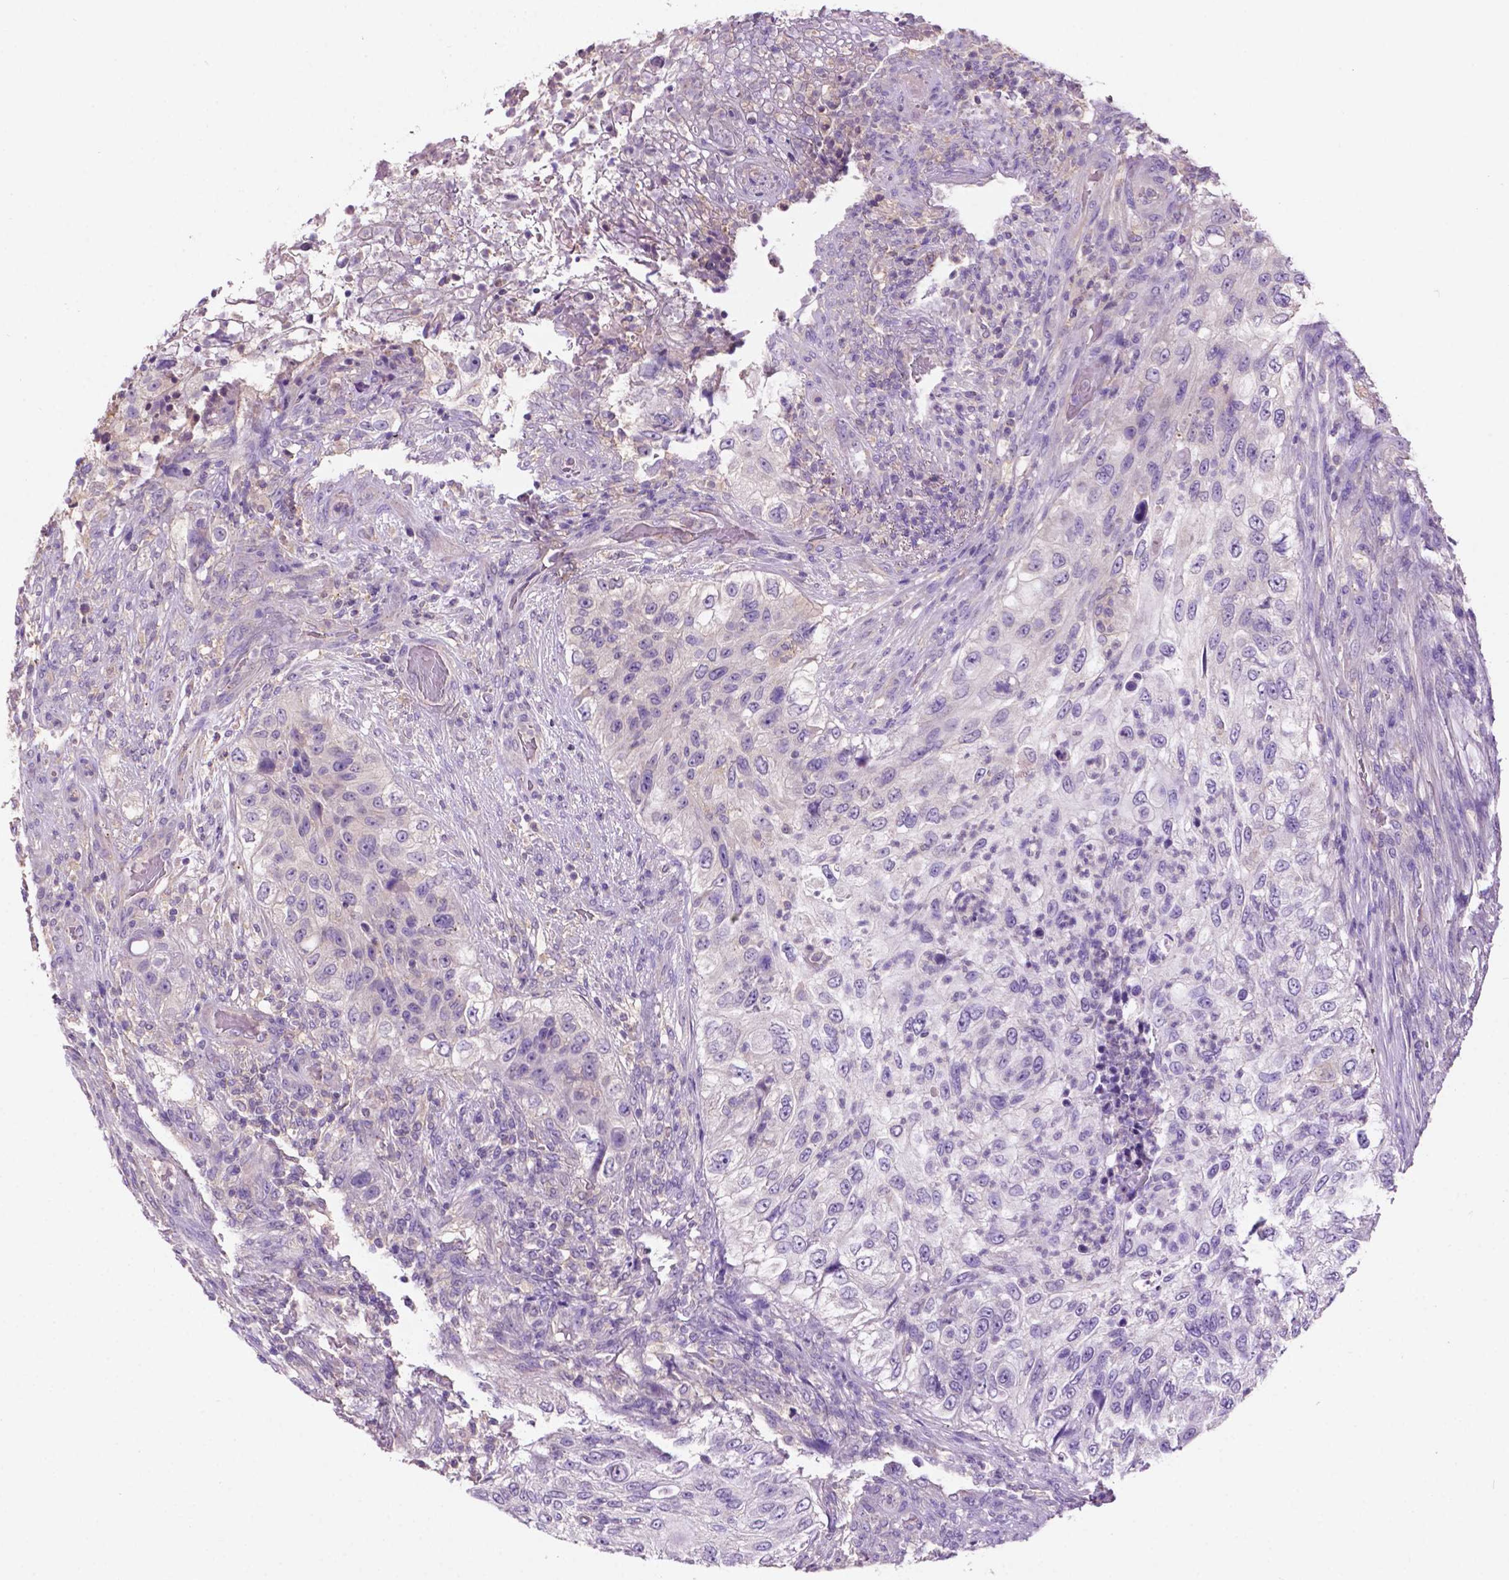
{"staining": {"intensity": "negative", "quantity": "none", "location": "none"}, "tissue": "urothelial cancer", "cell_type": "Tumor cells", "image_type": "cancer", "snomed": [{"axis": "morphology", "description": "Urothelial carcinoma, High grade"}, {"axis": "topography", "description": "Urinary bladder"}], "caption": "Photomicrograph shows no significant protein positivity in tumor cells of urothelial carcinoma (high-grade). The staining is performed using DAB brown chromogen with nuclei counter-stained in using hematoxylin.", "gene": "PRPS2", "patient": {"sex": "female", "age": 60}}